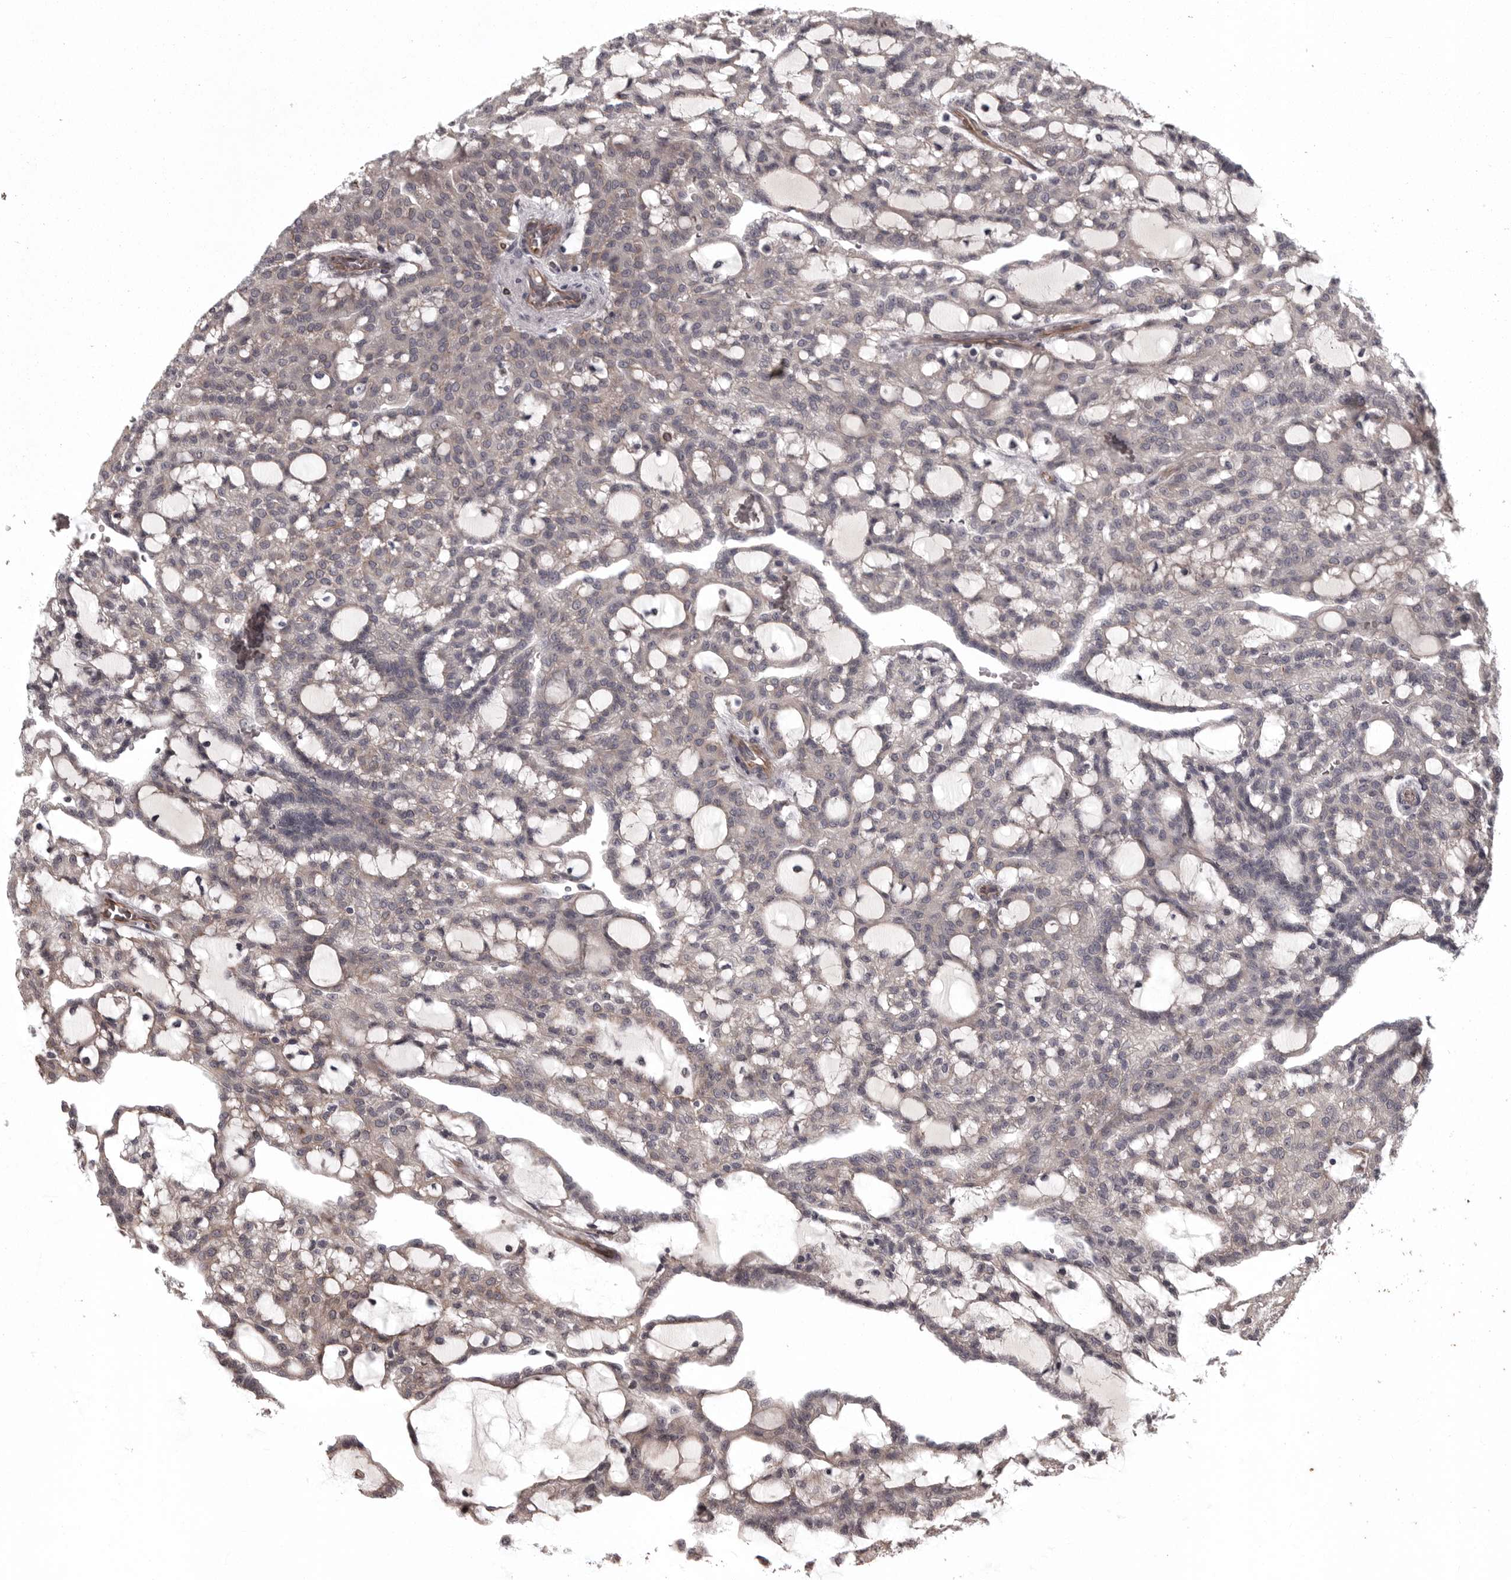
{"staining": {"intensity": "weak", "quantity": "<25%", "location": "cytoplasmic/membranous"}, "tissue": "renal cancer", "cell_type": "Tumor cells", "image_type": "cancer", "snomed": [{"axis": "morphology", "description": "Adenocarcinoma, NOS"}, {"axis": "topography", "description": "Kidney"}], "caption": "There is no significant expression in tumor cells of adenocarcinoma (renal).", "gene": "FAAP100", "patient": {"sex": "male", "age": 63}}